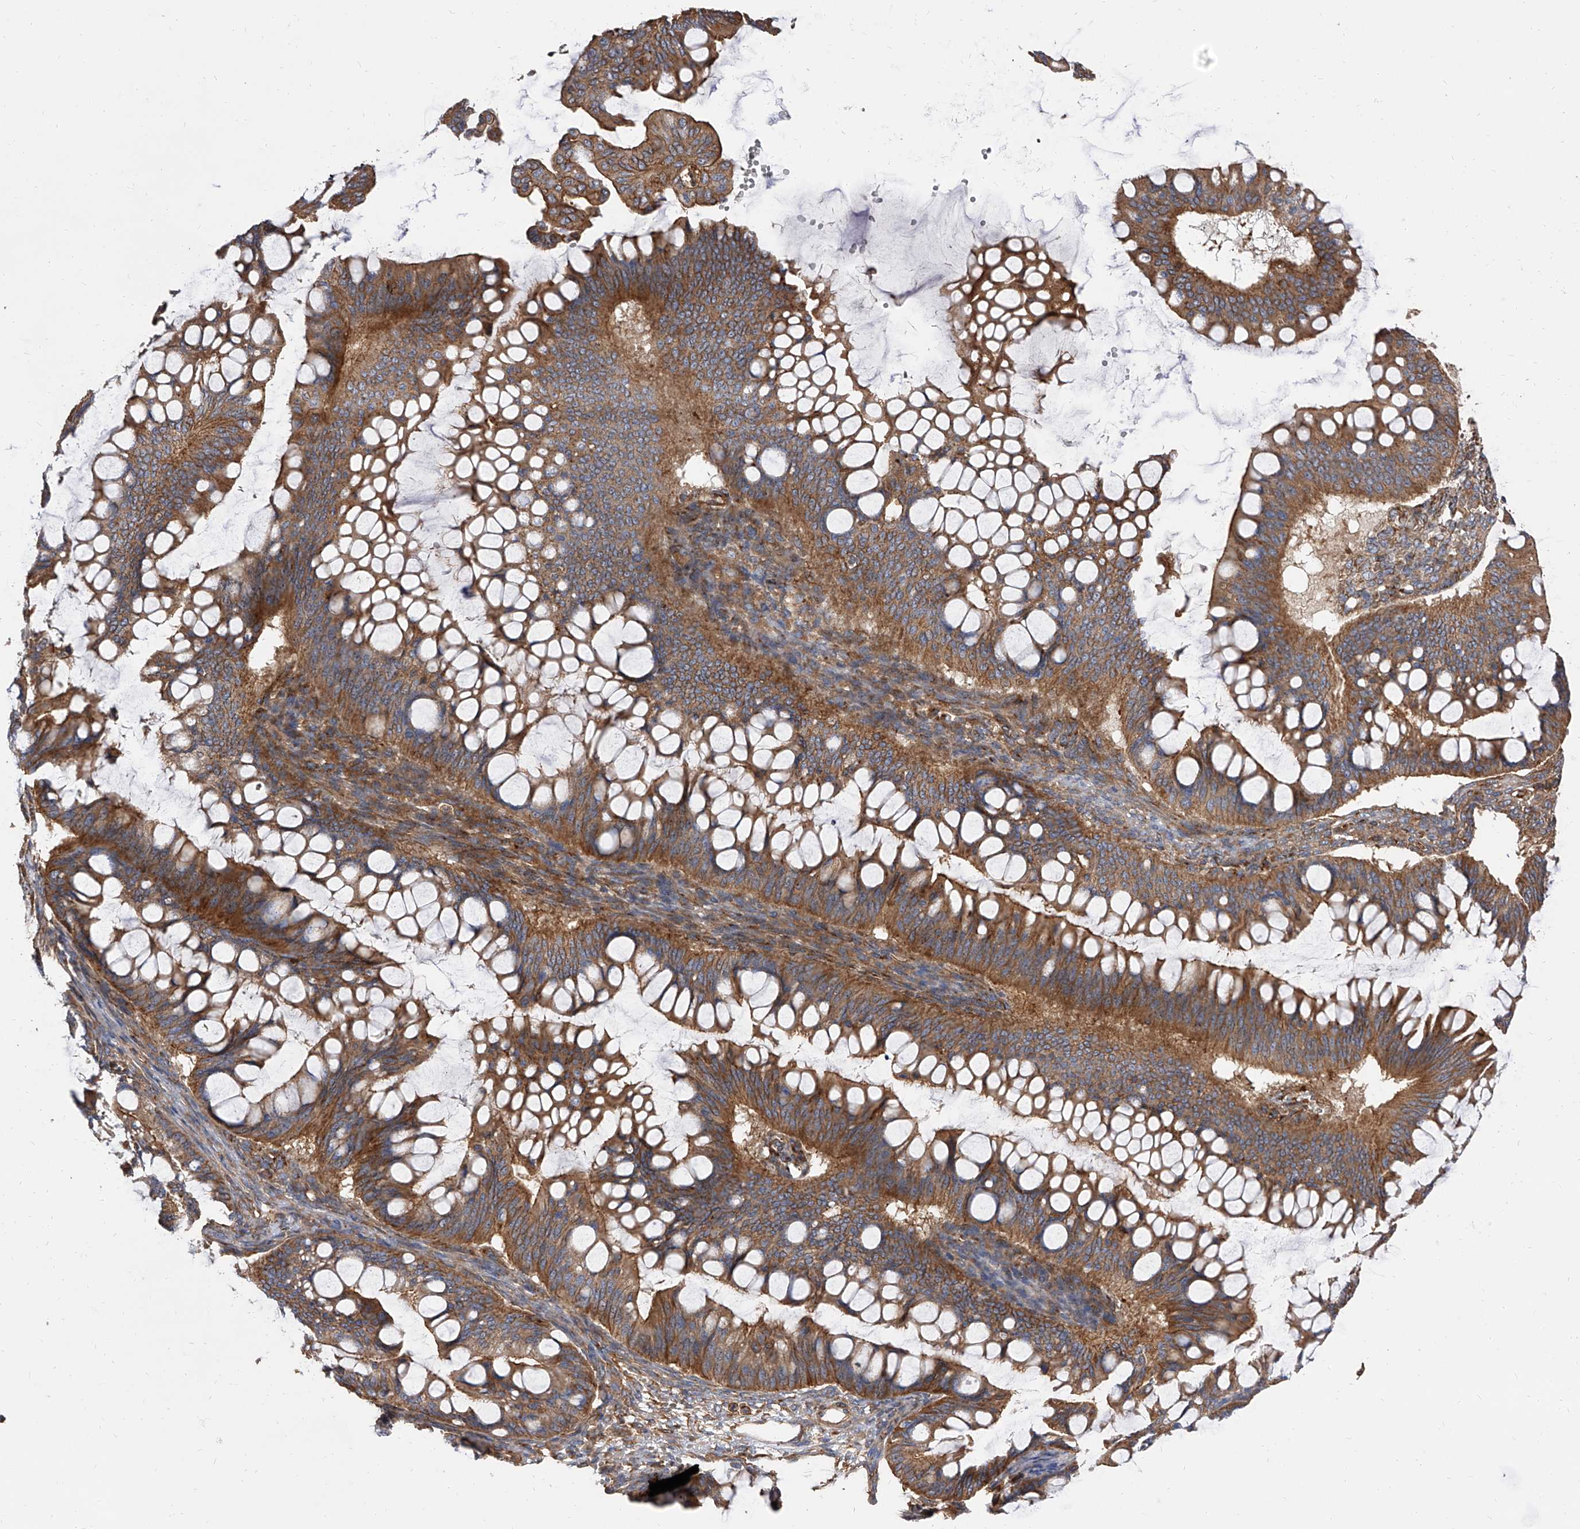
{"staining": {"intensity": "moderate", "quantity": ">75%", "location": "cytoplasmic/membranous"}, "tissue": "ovarian cancer", "cell_type": "Tumor cells", "image_type": "cancer", "snomed": [{"axis": "morphology", "description": "Cystadenocarcinoma, mucinous, NOS"}, {"axis": "topography", "description": "Ovary"}], "caption": "Tumor cells exhibit medium levels of moderate cytoplasmic/membranous staining in about >75% of cells in ovarian mucinous cystadenocarcinoma.", "gene": "PISD", "patient": {"sex": "female", "age": 73}}